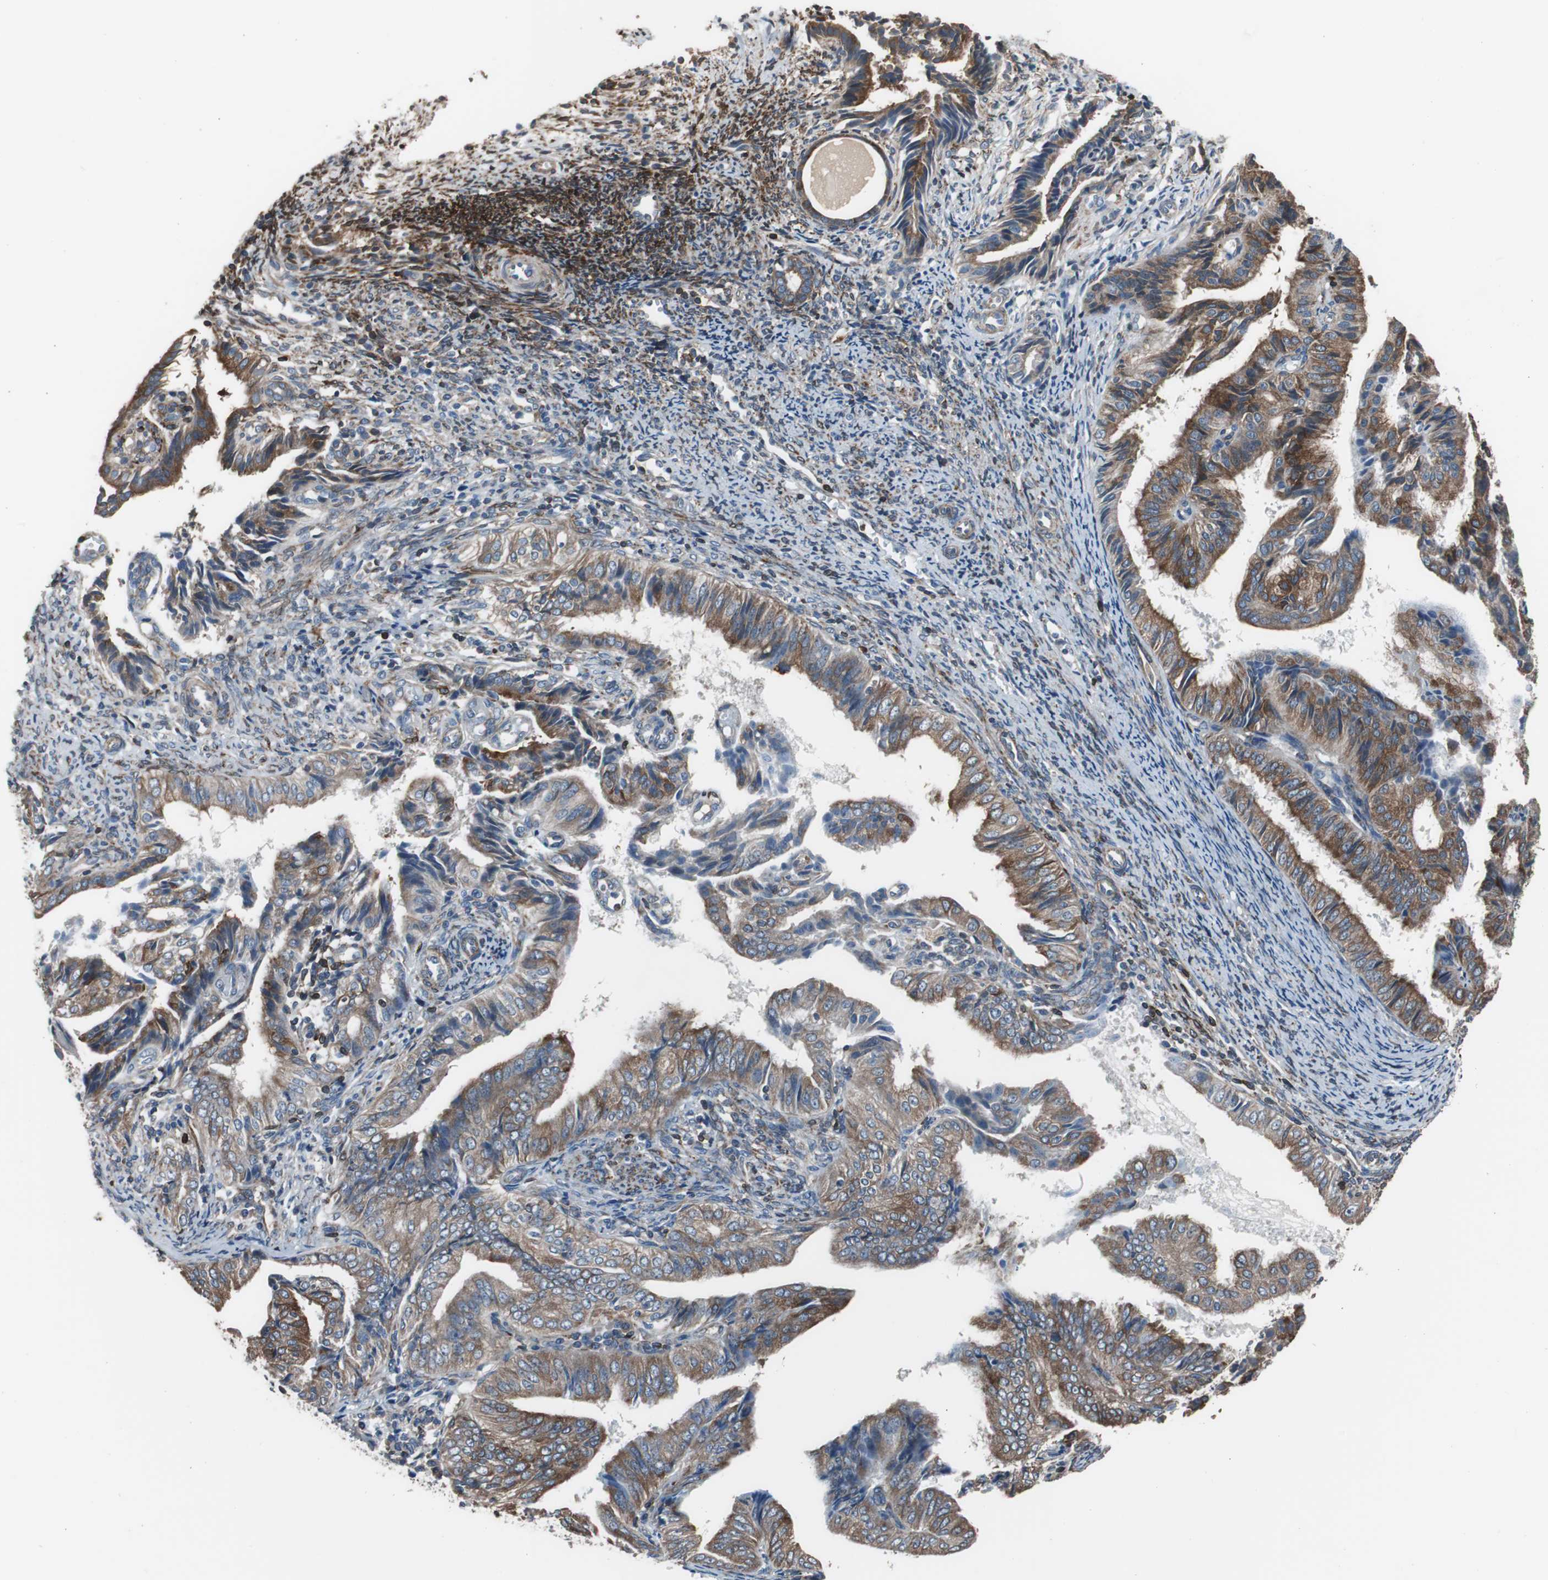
{"staining": {"intensity": "moderate", "quantity": ">75%", "location": "cytoplasmic/membranous"}, "tissue": "endometrial cancer", "cell_type": "Tumor cells", "image_type": "cancer", "snomed": [{"axis": "morphology", "description": "Adenocarcinoma, NOS"}, {"axis": "topography", "description": "Endometrium"}], "caption": "This is a micrograph of IHC staining of endometrial cancer, which shows moderate expression in the cytoplasmic/membranous of tumor cells.", "gene": "PBXIP1", "patient": {"sex": "female", "age": 58}}